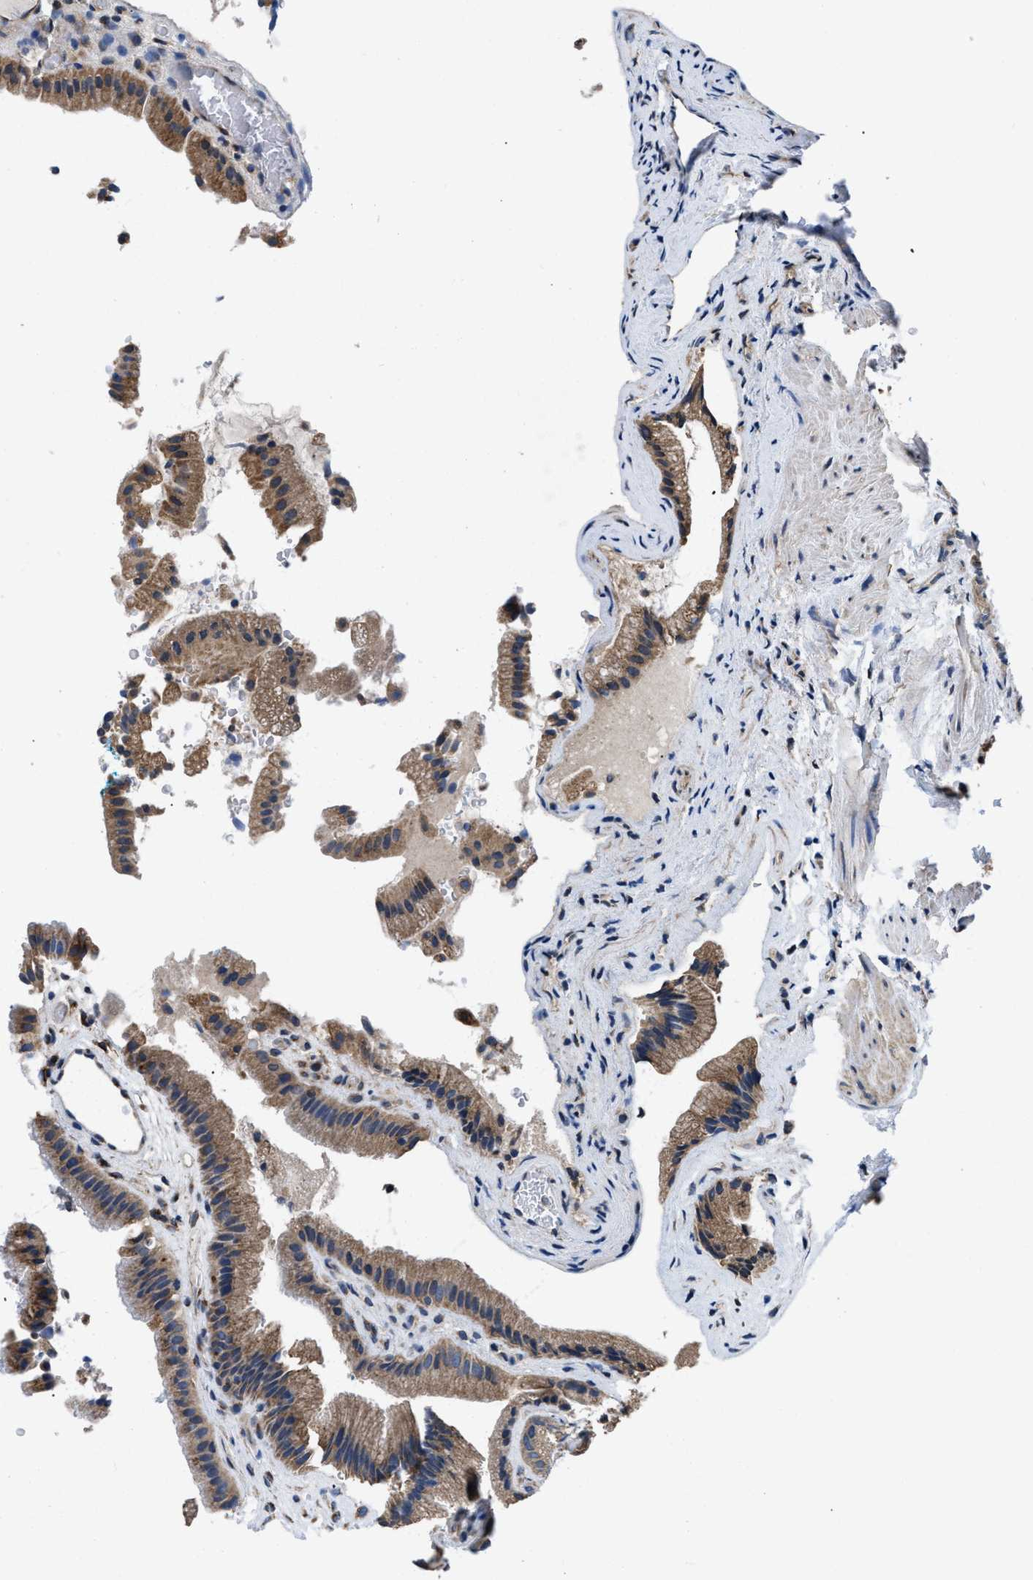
{"staining": {"intensity": "moderate", "quantity": ">75%", "location": "cytoplasmic/membranous"}, "tissue": "gallbladder", "cell_type": "Glandular cells", "image_type": "normal", "snomed": [{"axis": "morphology", "description": "Normal tissue, NOS"}, {"axis": "topography", "description": "Gallbladder"}], "caption": "An IHC photomicrograph of benign tissue is shown. Protein staining in brown labels moderate cytoplasmic/membranous positivity in gallbladder within glandular cells.", "gene": "CEP128", "patient": {"sex": "male", "age": 49}}